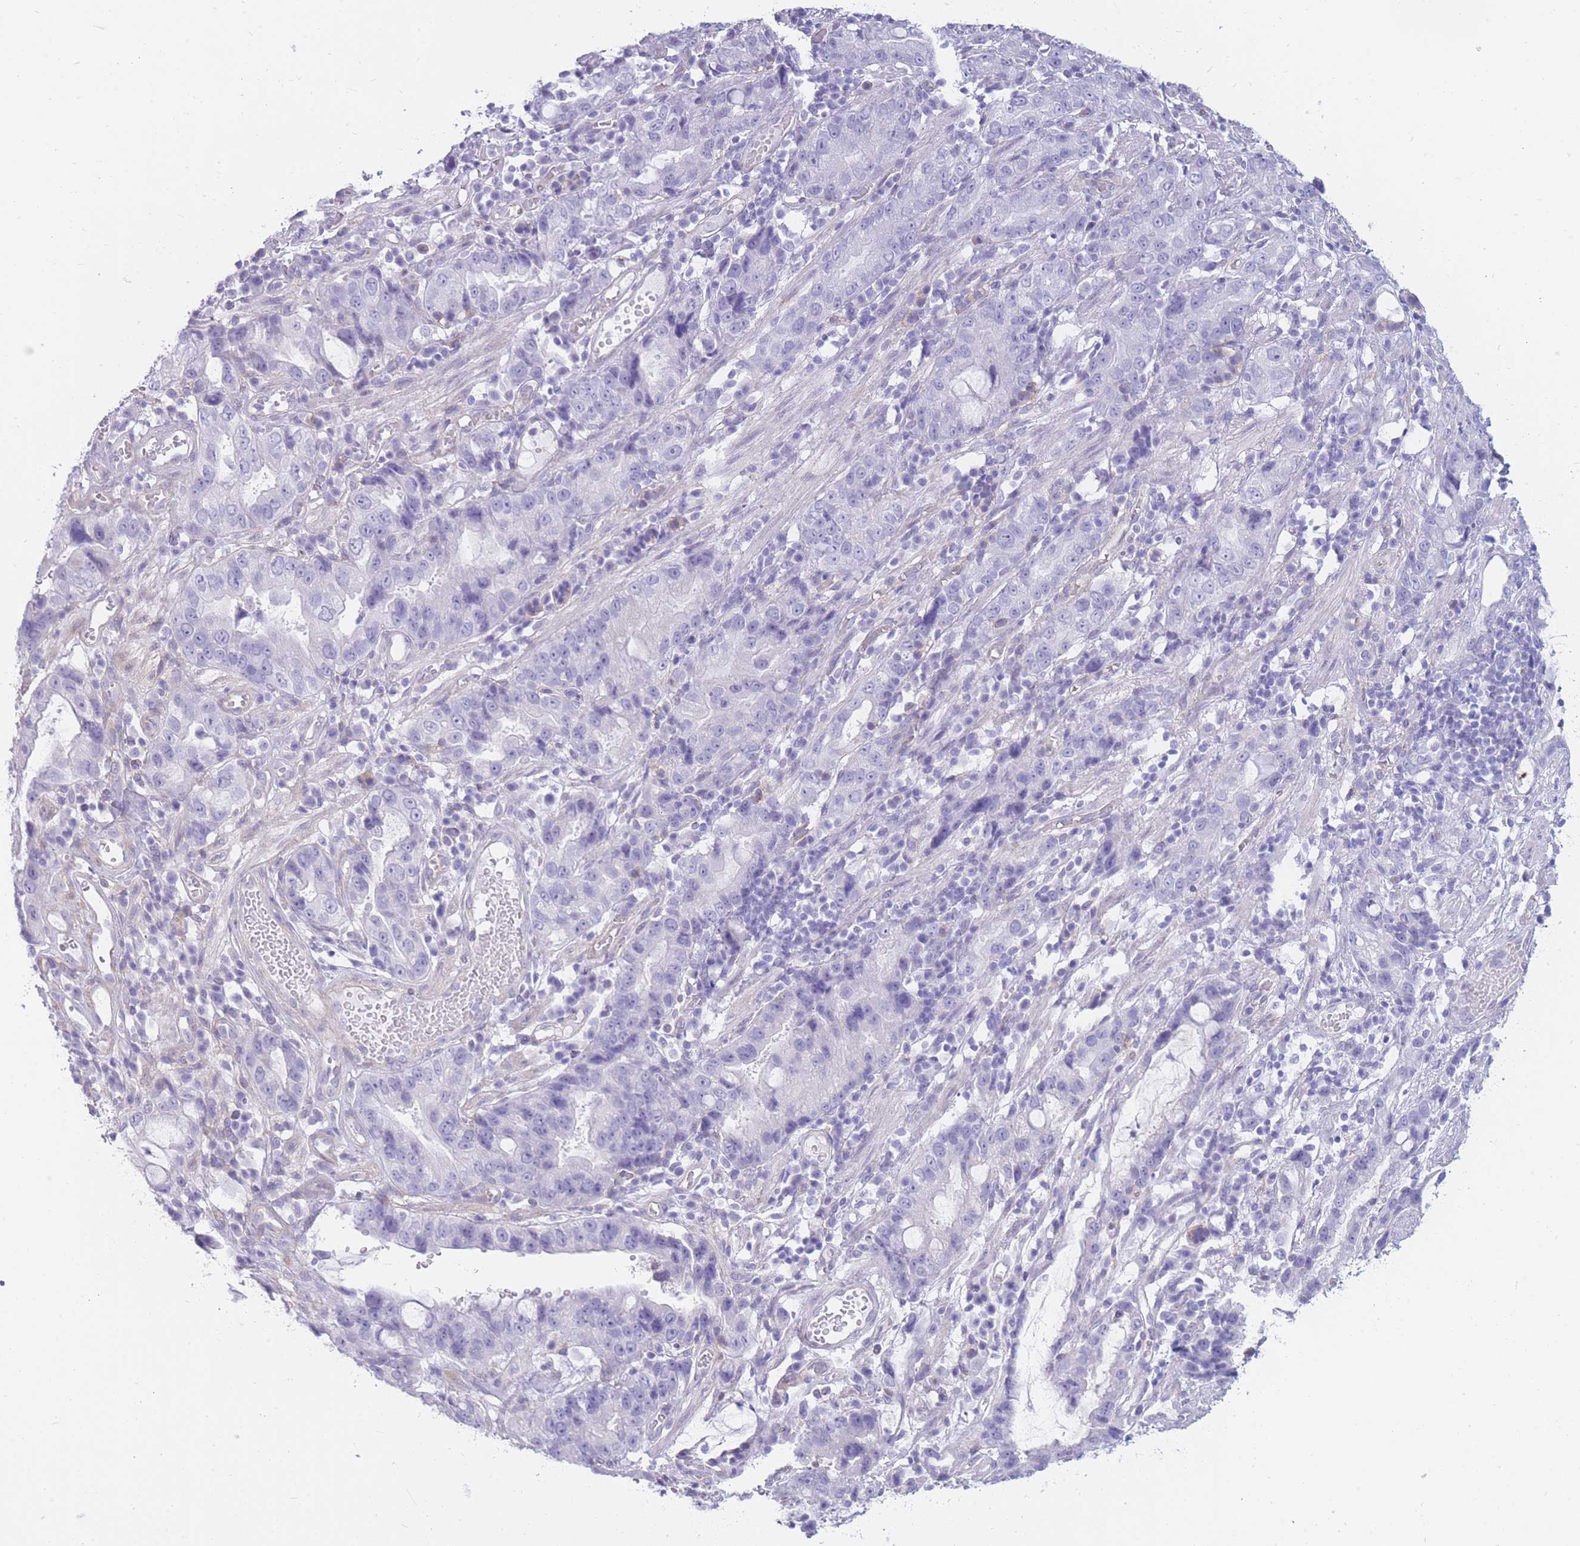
{"staining": {"intensity": "negative", "quantity": "none", "location": "none"}, "tissue": "stomach cancer", "cell_type": "Tumor cells", "image_type": "cancer", "snomed": [{"axis": "morphology", "description": "Adenocarcinoma, NOS"}, {"axis": "topography", "description": "Stomach"}], "caption": "The image displays no significant expression in tumor cells of stomach cancer (adenocarcinoma).", "gene": "MTSS2", "patient": {"sex": "male", "age": 55}}